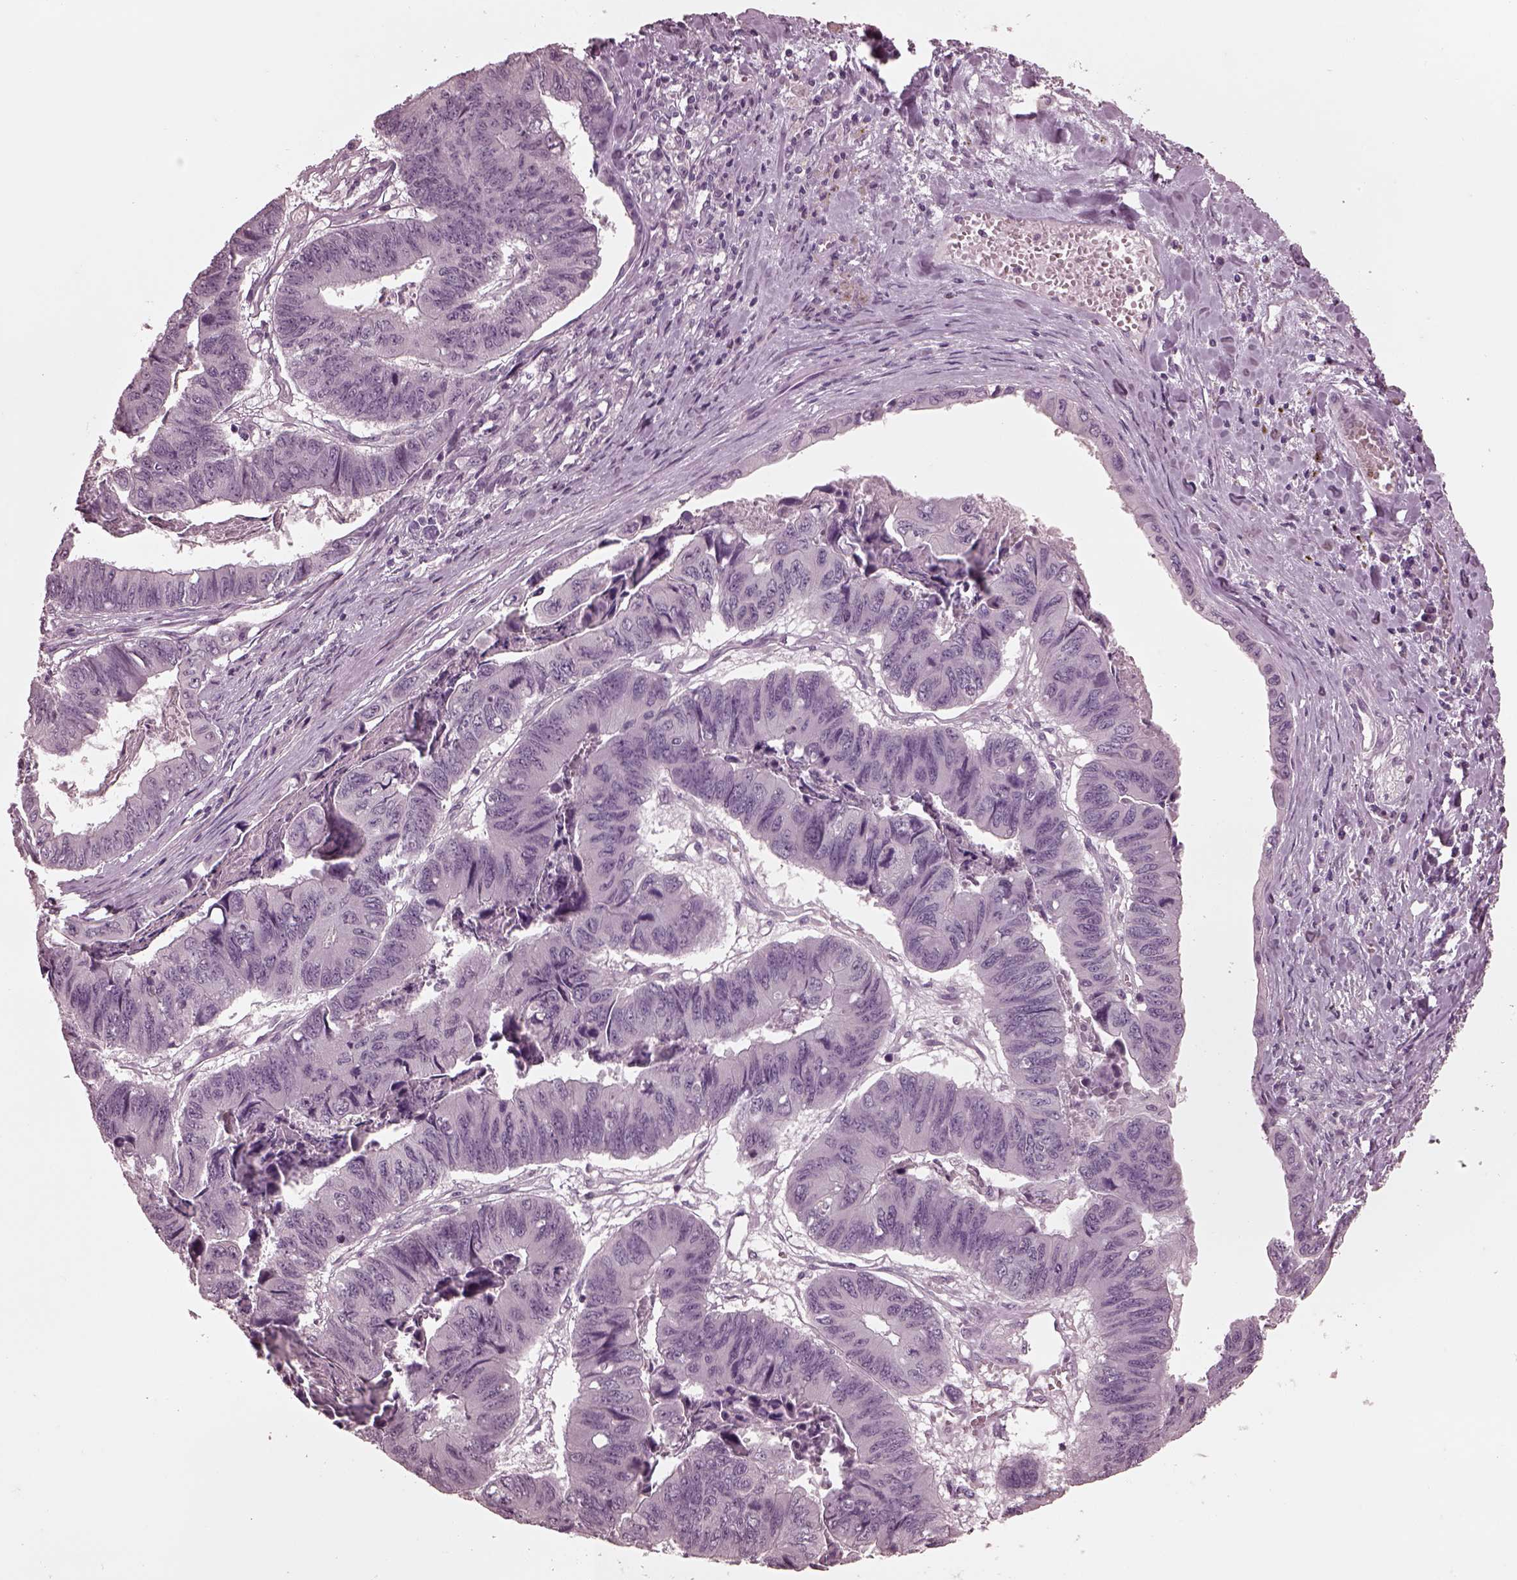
{"staining": {"intensity": "negative", "quantity": "none", "location": "none"}, "tissue": "stomach cancer", "cell_type": "Tumor cells", "image_type": "cancer", "snomed": [{"axis": "morphology", "description": "Adenocarcinoma, NOS"}, {"axis": "topography", "description": "Stomach, lower"}], "caption": "Immunohistochemistry (IHC) image of neoplastic tissue: human adenocarcinoma (stomach) stained with DAB reveals no significant protein expression in tumor cells.", "gene": "CGA", "patient": {"sex": "male", "age": 77}}